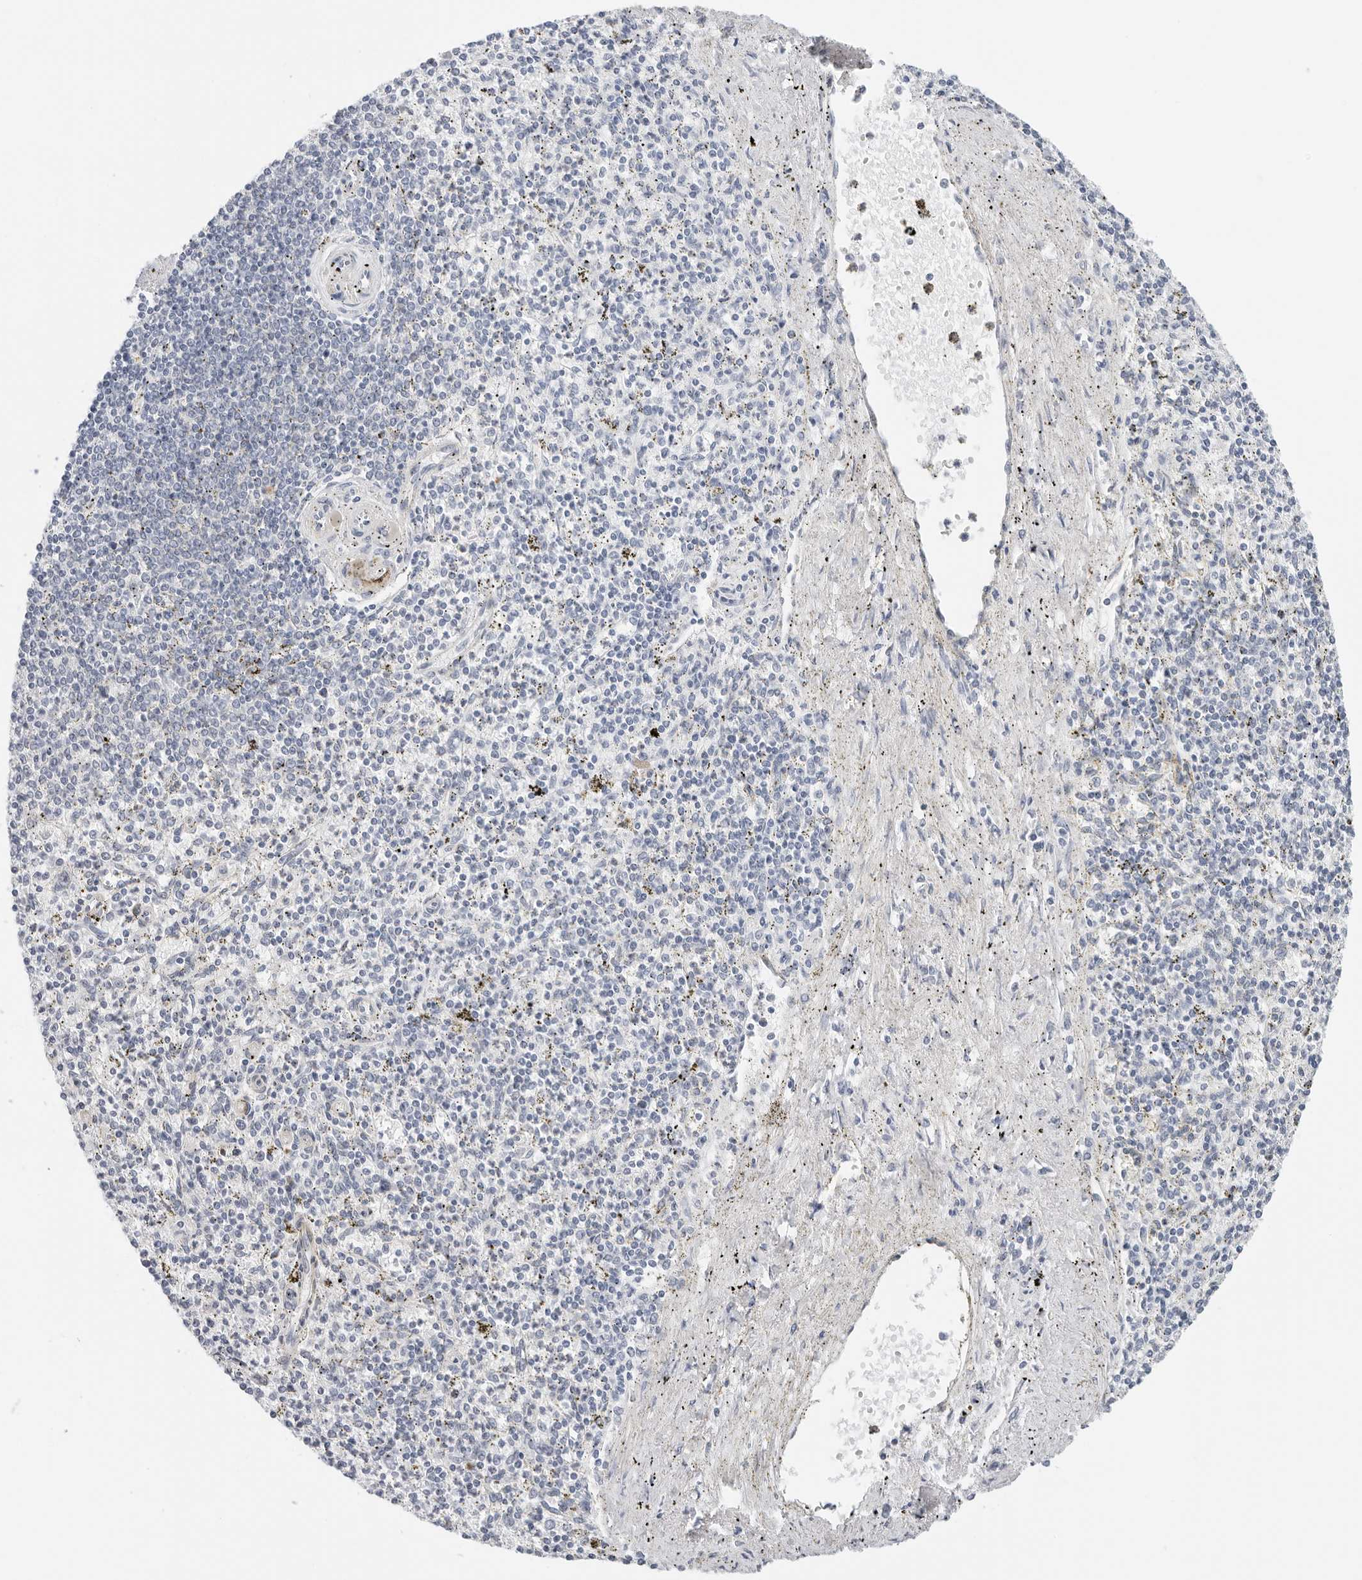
{"staining": {"intensity": "negative", "quantity": "none", "location": "none"}, "tissue": "spleen", "cell_type": "Cells in red pulp", "image_type": "normal", "snomed": [{"axis": "morphology", "description": "Normal tissue, NOS"}, {"axis": "topography", "description": "Spleen"}], "caption": "Cells in red pulp are negative for protein expression in benign human spleen. (DAB immunohistochemistry, high magnification).", "gene": "RC3H1", "patient": {"sex": "male", "age": 72}}